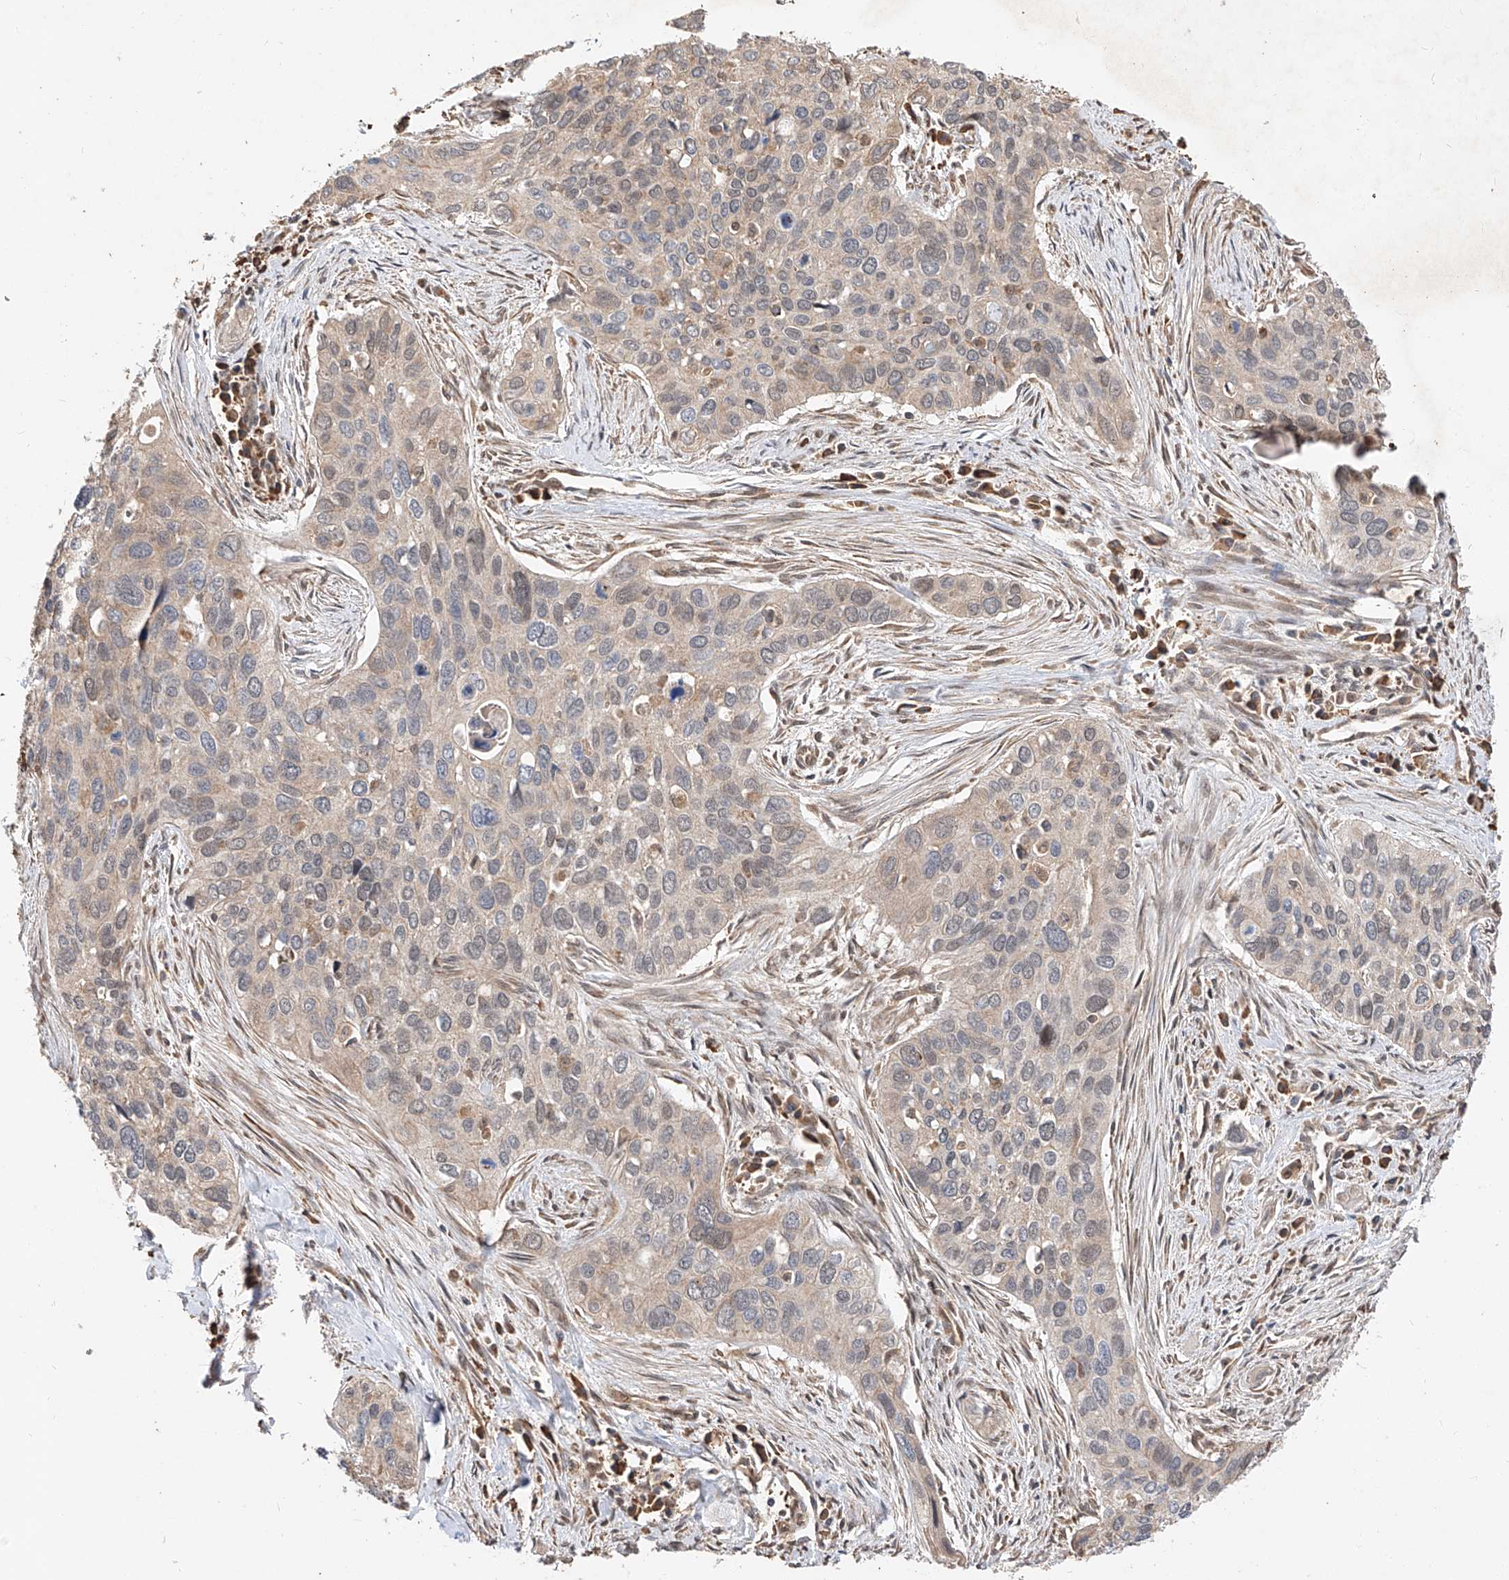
{"staining": {"intensity": "weak", "quantity": "<25%", "location": "cytoplasmic/membranous,nuclear"}, "tissue": "cervical cancer", "cell_type": "Tumor cells", "image_type": "cancer", "snomed": [{"axis": "morphology", "description": "Squamous cell carcinoma, NOS"}, {"axis": "topography", "description": "Cervix"}], "caption": "Immunohistochemistry (IHC) image of neoplastic tissue: cervical squamous cell carcinoma stained with DAB exhibits no significant protein positivity in tumor cells. The staining was performed using DAB (3,3'-diaminobenzidine) to visualize the protein expression in brown, while the nuclei were stained in blue with hematoxylin (Magnification: 20x).", "gene": "RILPL2", "patient": {"sex": "female", "age": 55}}